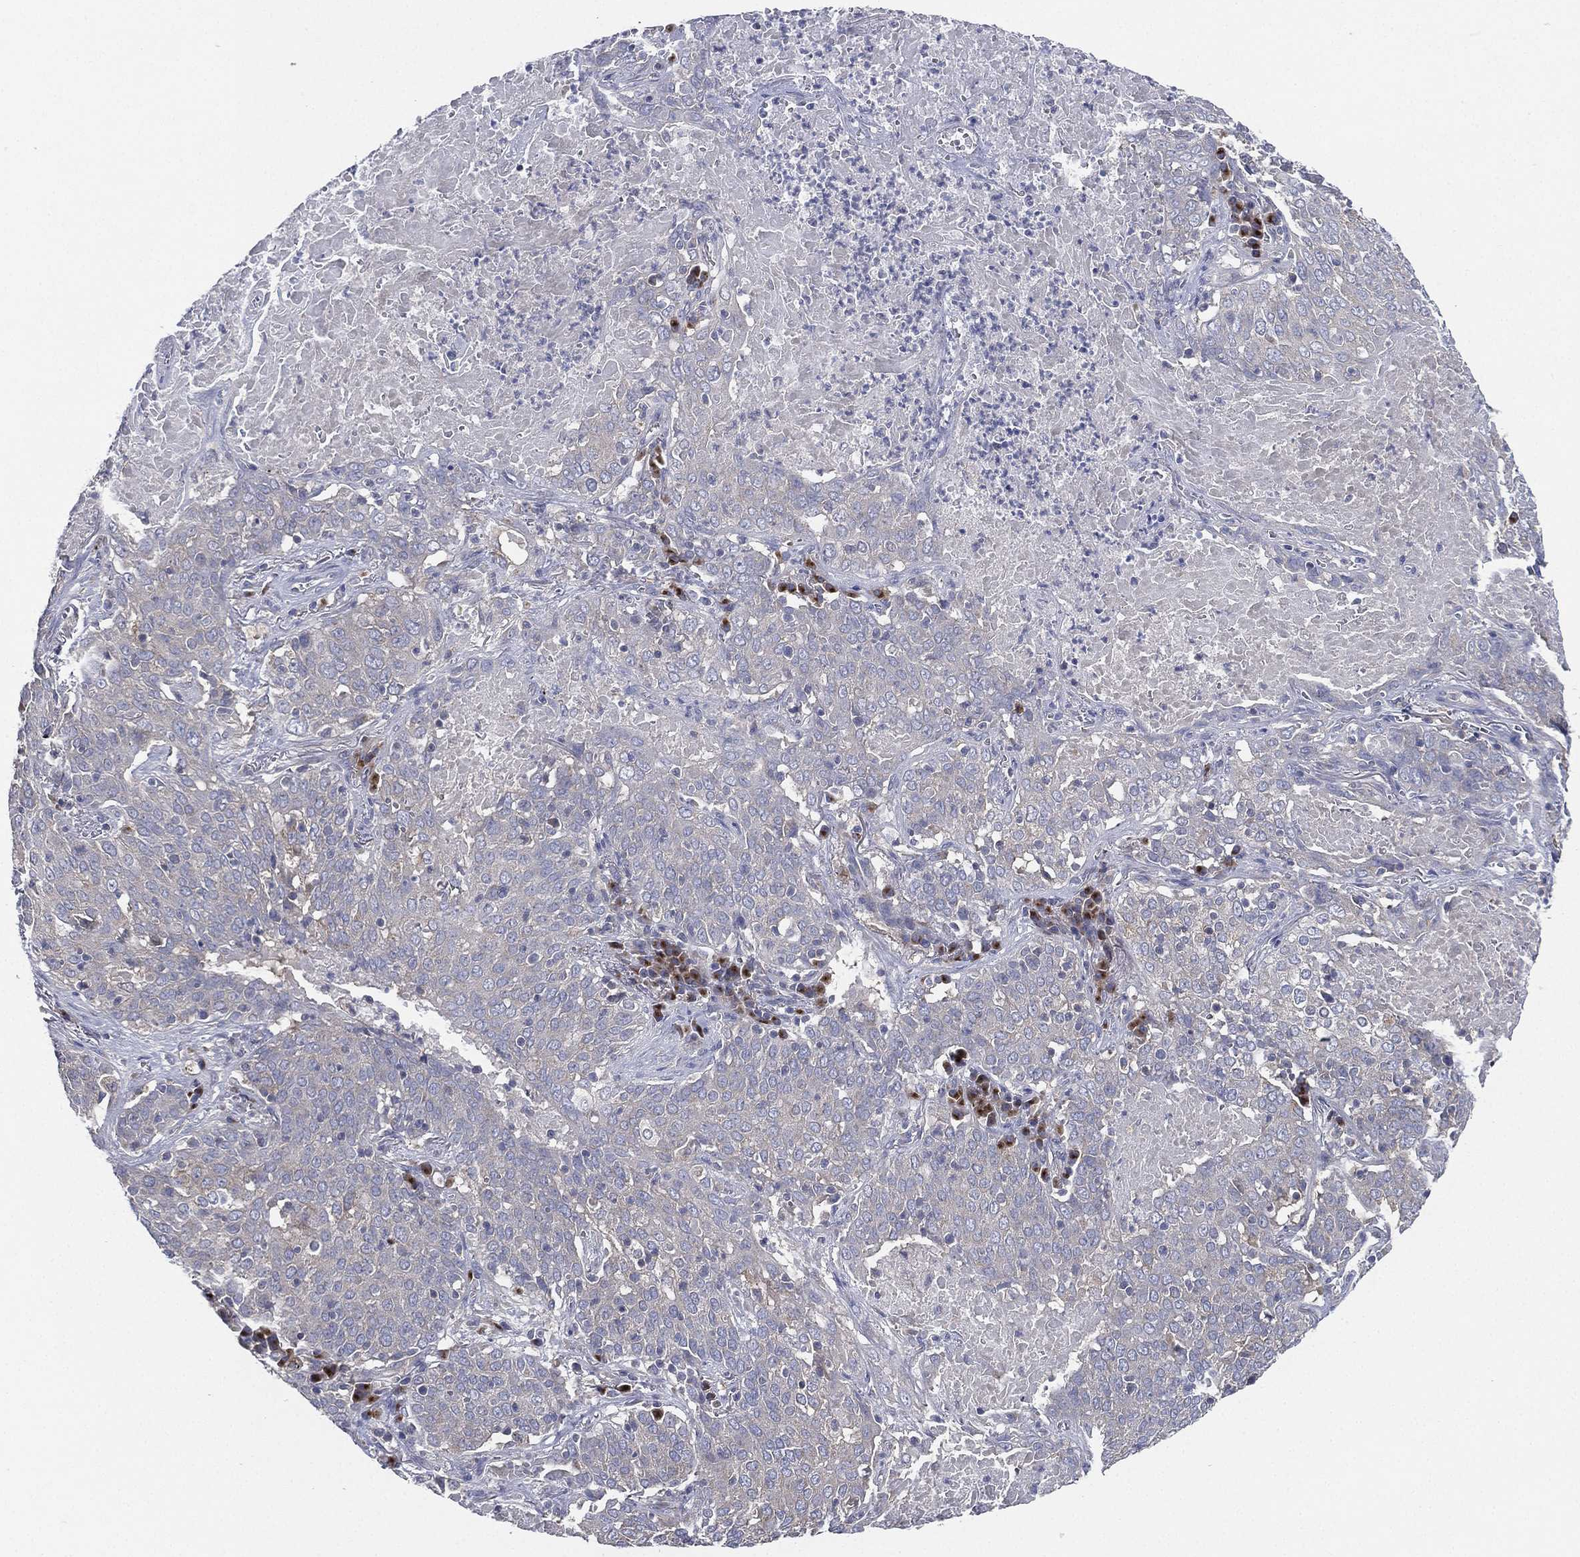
{"staining": {"intensity": "negative", "quantity": "none", "location": "none"}, "tissue": "lung cancer", "cell_type": "Tumor cells", "image_type": "cancer", "snomed": [{"axis": "morphology", "description": "Squamous cell carcinoma, NOS"}, {"axis": "topography", "description": "Lung"}], "caption": "This image is of lung cancer (squamous cell carcinoma) stained with IHC to label a protein in brown with the nuclei are counter-stained blue. There is no expression in tumor cells.", "gene": "ATP8A2", "patient": {"sex": "male", "age": 82}}